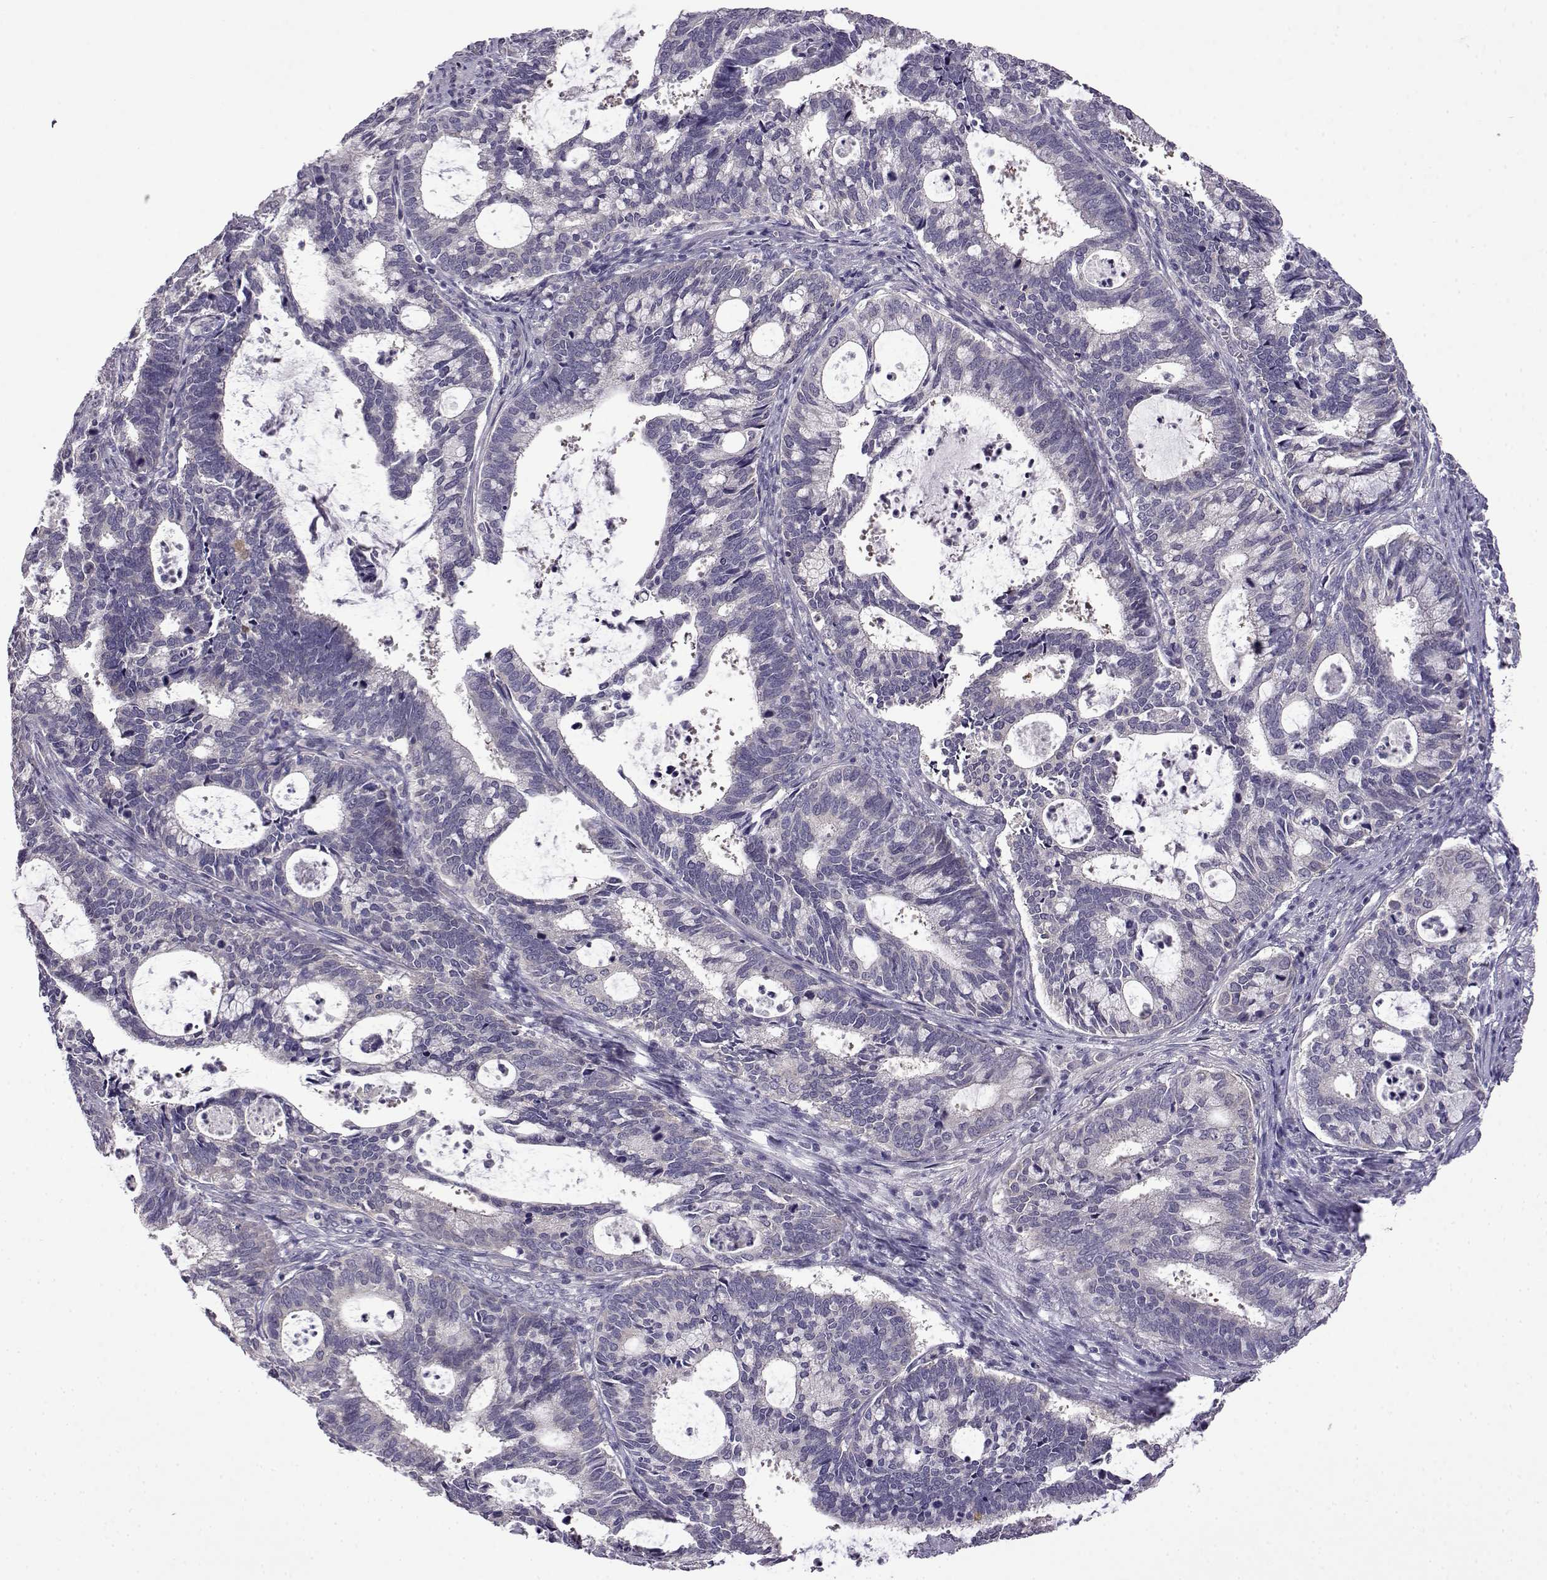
{"staining": {"intensity": "negative", "quantity": "none", "location": "none"}, "tissue": "cervical cancer", "cell_type": "Tumor cells", "image_type": "cancer", "snomed": [{"axis": "morphology", "description": "Adenocarcinoma, NOS"}, {"axis": "topography", "description": "Cervix"}], "caption": "DAB immunohistochemical staining of human adenocarcinoma (cervical) reveals no significant staining in tumor cells.", "gene": "VGF", "patient": {"sex": "female", "age": 42}}